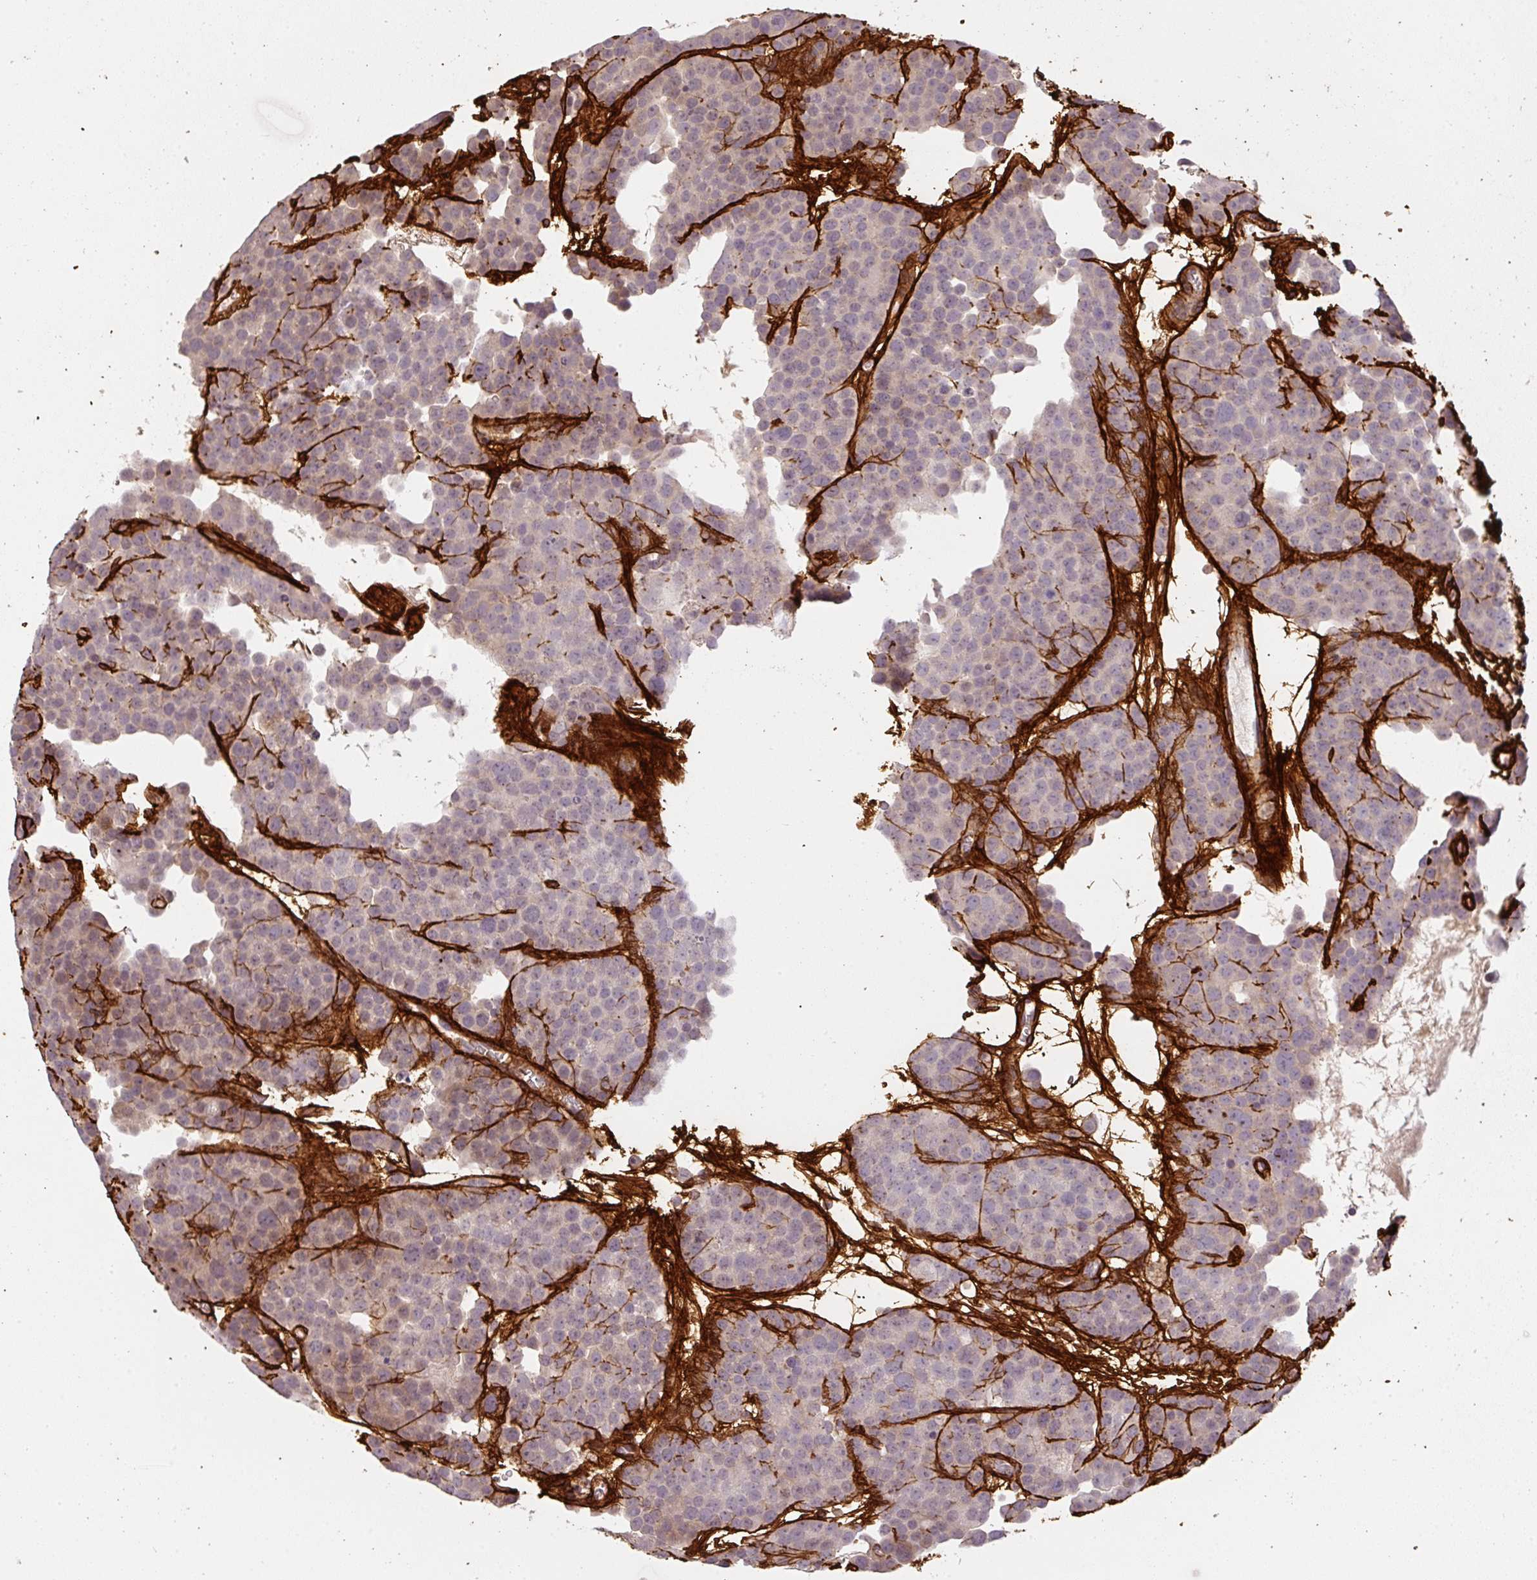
{"staining": {"intensity": "negative", "quantity": "none", "location": "none"}, "tissue": "testis cancer", "cell_type": "Tumor cells", "image_type": "cancer", "snomed": [{"axis": "morphology", "description": "Seminoma, NOS"}, {"axis": "topography", "description": "Testis"}], "caption": "Tumor cells are negative for protein expression in human seminoma (testis).", "gene": "COL3A1", "patient": {"sex": "male", "age": 71}}